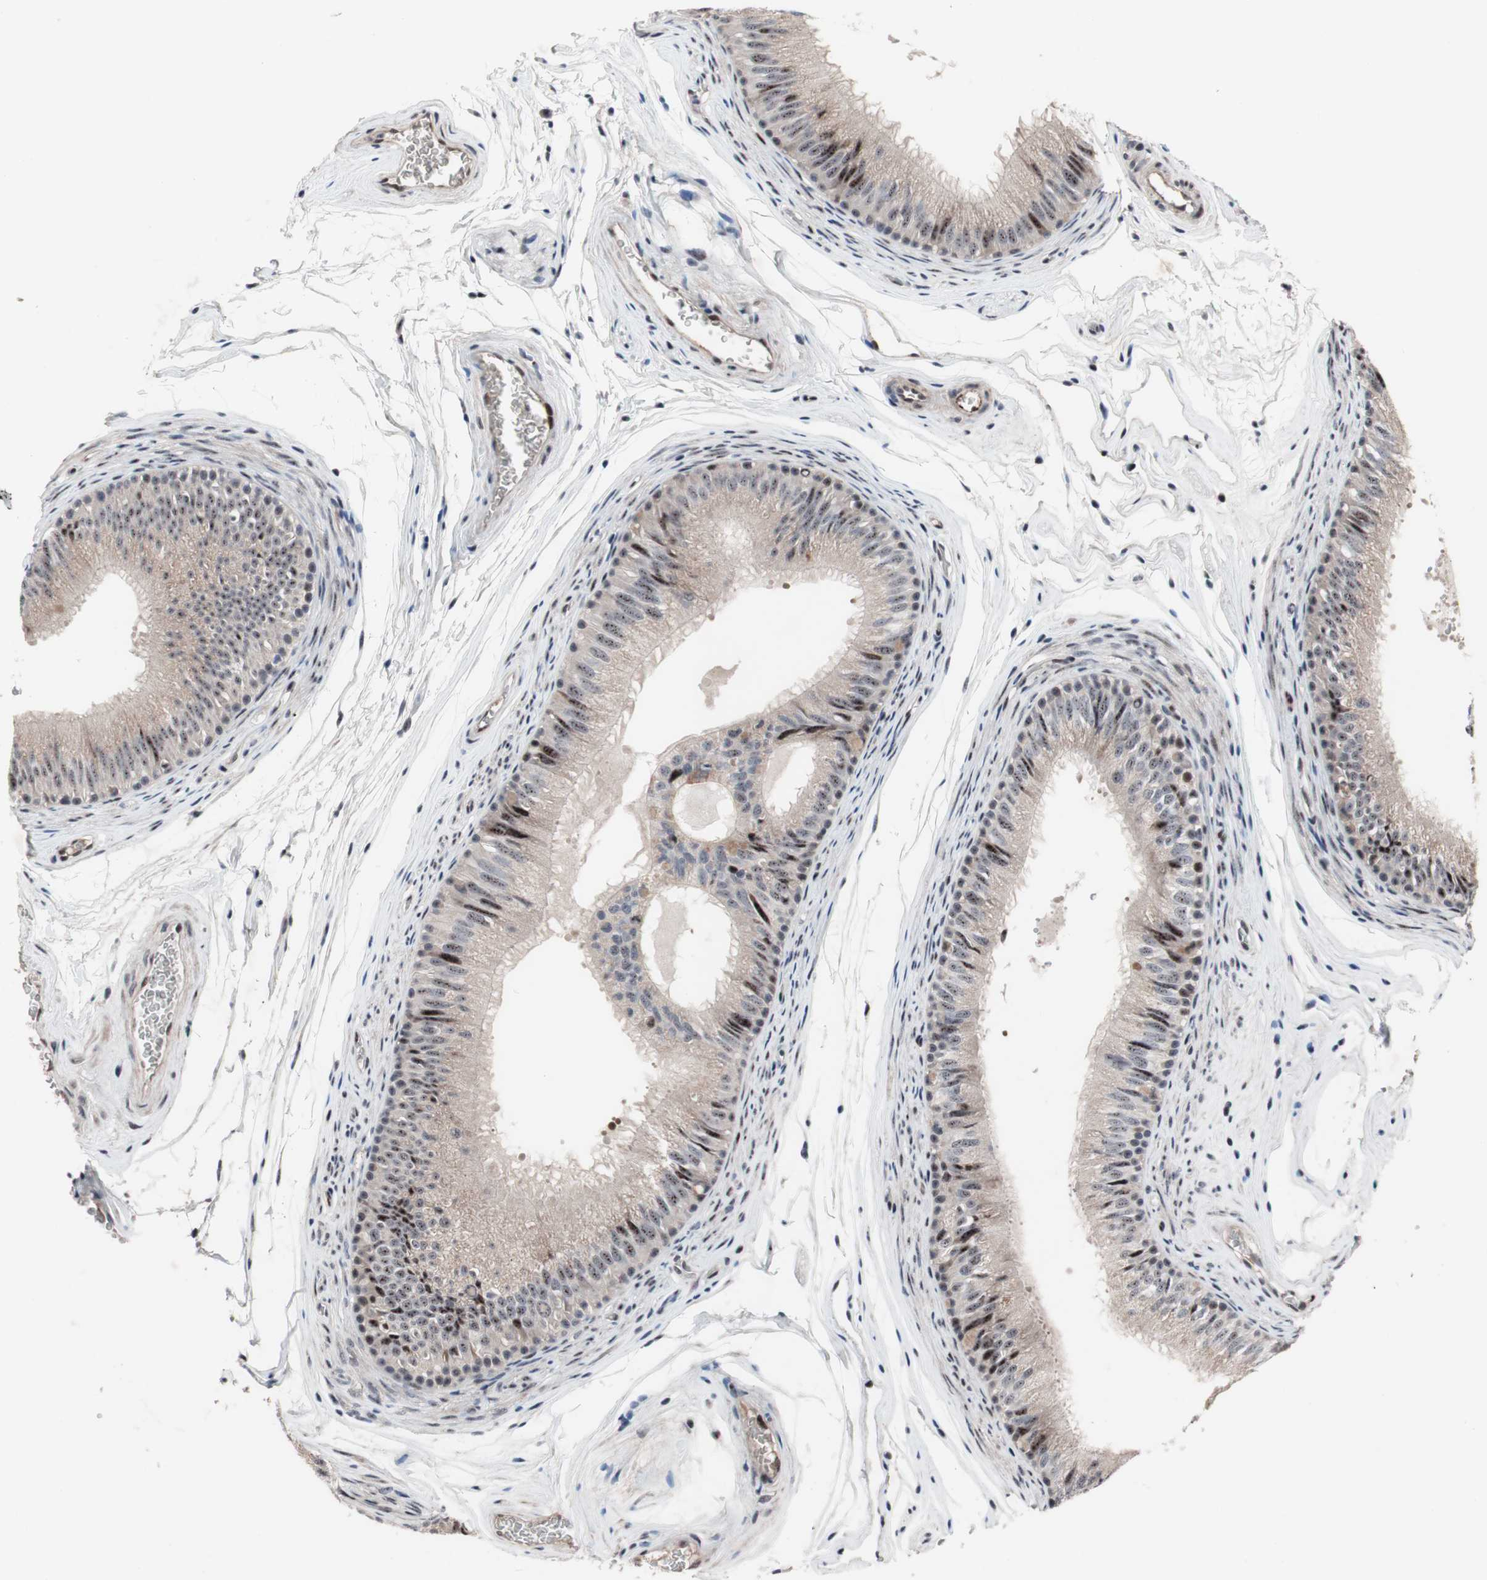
{"staining": {"intensity": "moderate", "quantity": "25%-75%", "location": "cytoplasmic/membranous,nuclear"}, "tissue": "epididymis", "cell_type": "Glandular cells", "image_type": "normal", "snomed": [{"axis": "morphology", "description": "Normal tissue, NOS"}, {"axis": "topography", "description": "Epididymis"}], "caption": "The image displays immunohistochemical staining of normal epididymis. There is moderate cytoplasmic/membranous,nuclear positivity is identified in about 25%-75% of glandular cells.", "gene": "PINX1", "patient": {"sex": "male", "age": 36}}